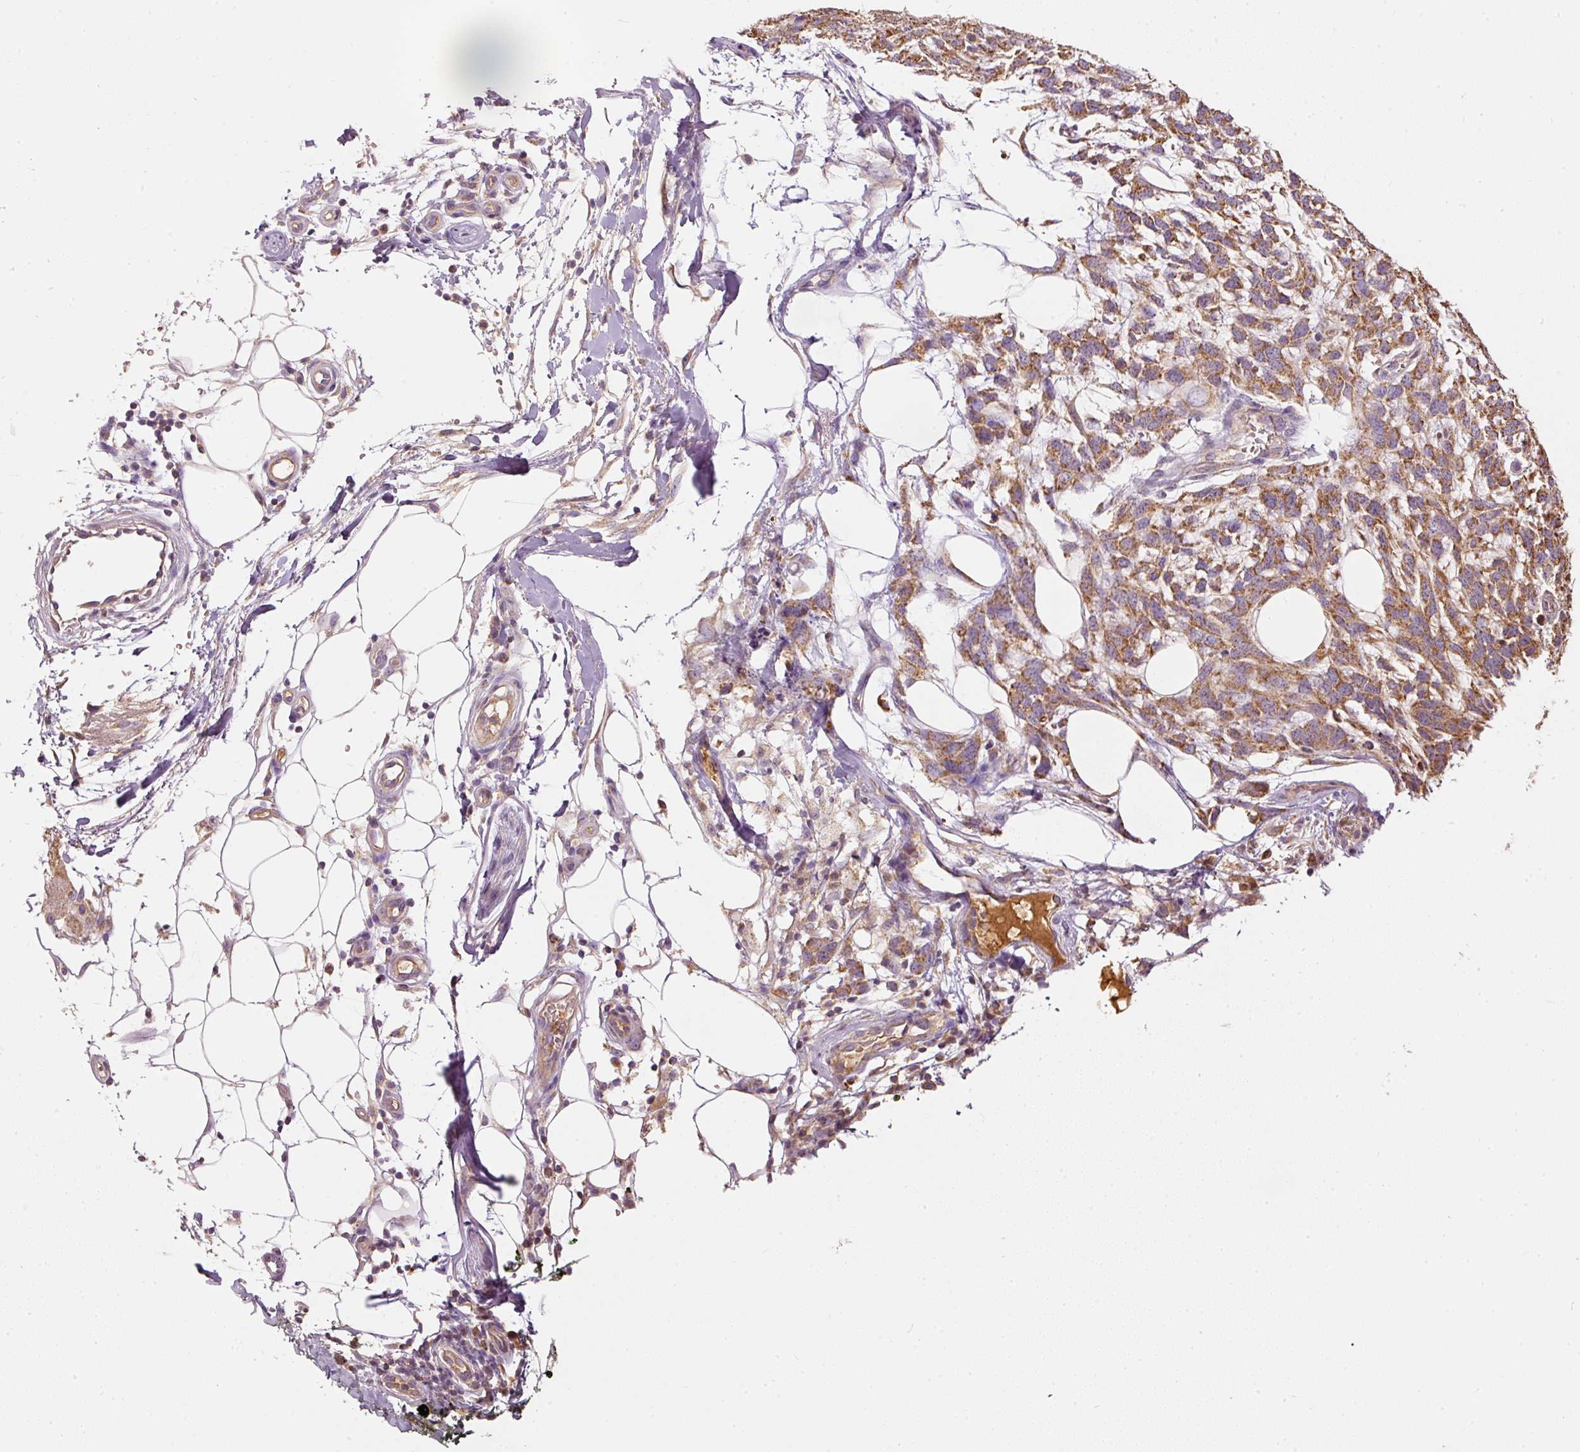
{"staining": {"intensity": "moderate", "quantity": ">75%", "location": "cytoplasmic/membranous"}, "tissue": "melanoma", "cell_type": "Tumor cells", "image_type": "cancer", "snomed": [{"axis": "morphology", "description": "Normal morphology"}, {"axis": "morphology", "description": "Malignant melanoma, NOS"}, {"axis": "topography", "description": "Skin"}], "caption": "Malignant melanoma stained with a protein marker demonstrates moderate staining in tumor cells.", "gene": "PSENEN", "patient": {"sex": "female", "age": 72}}